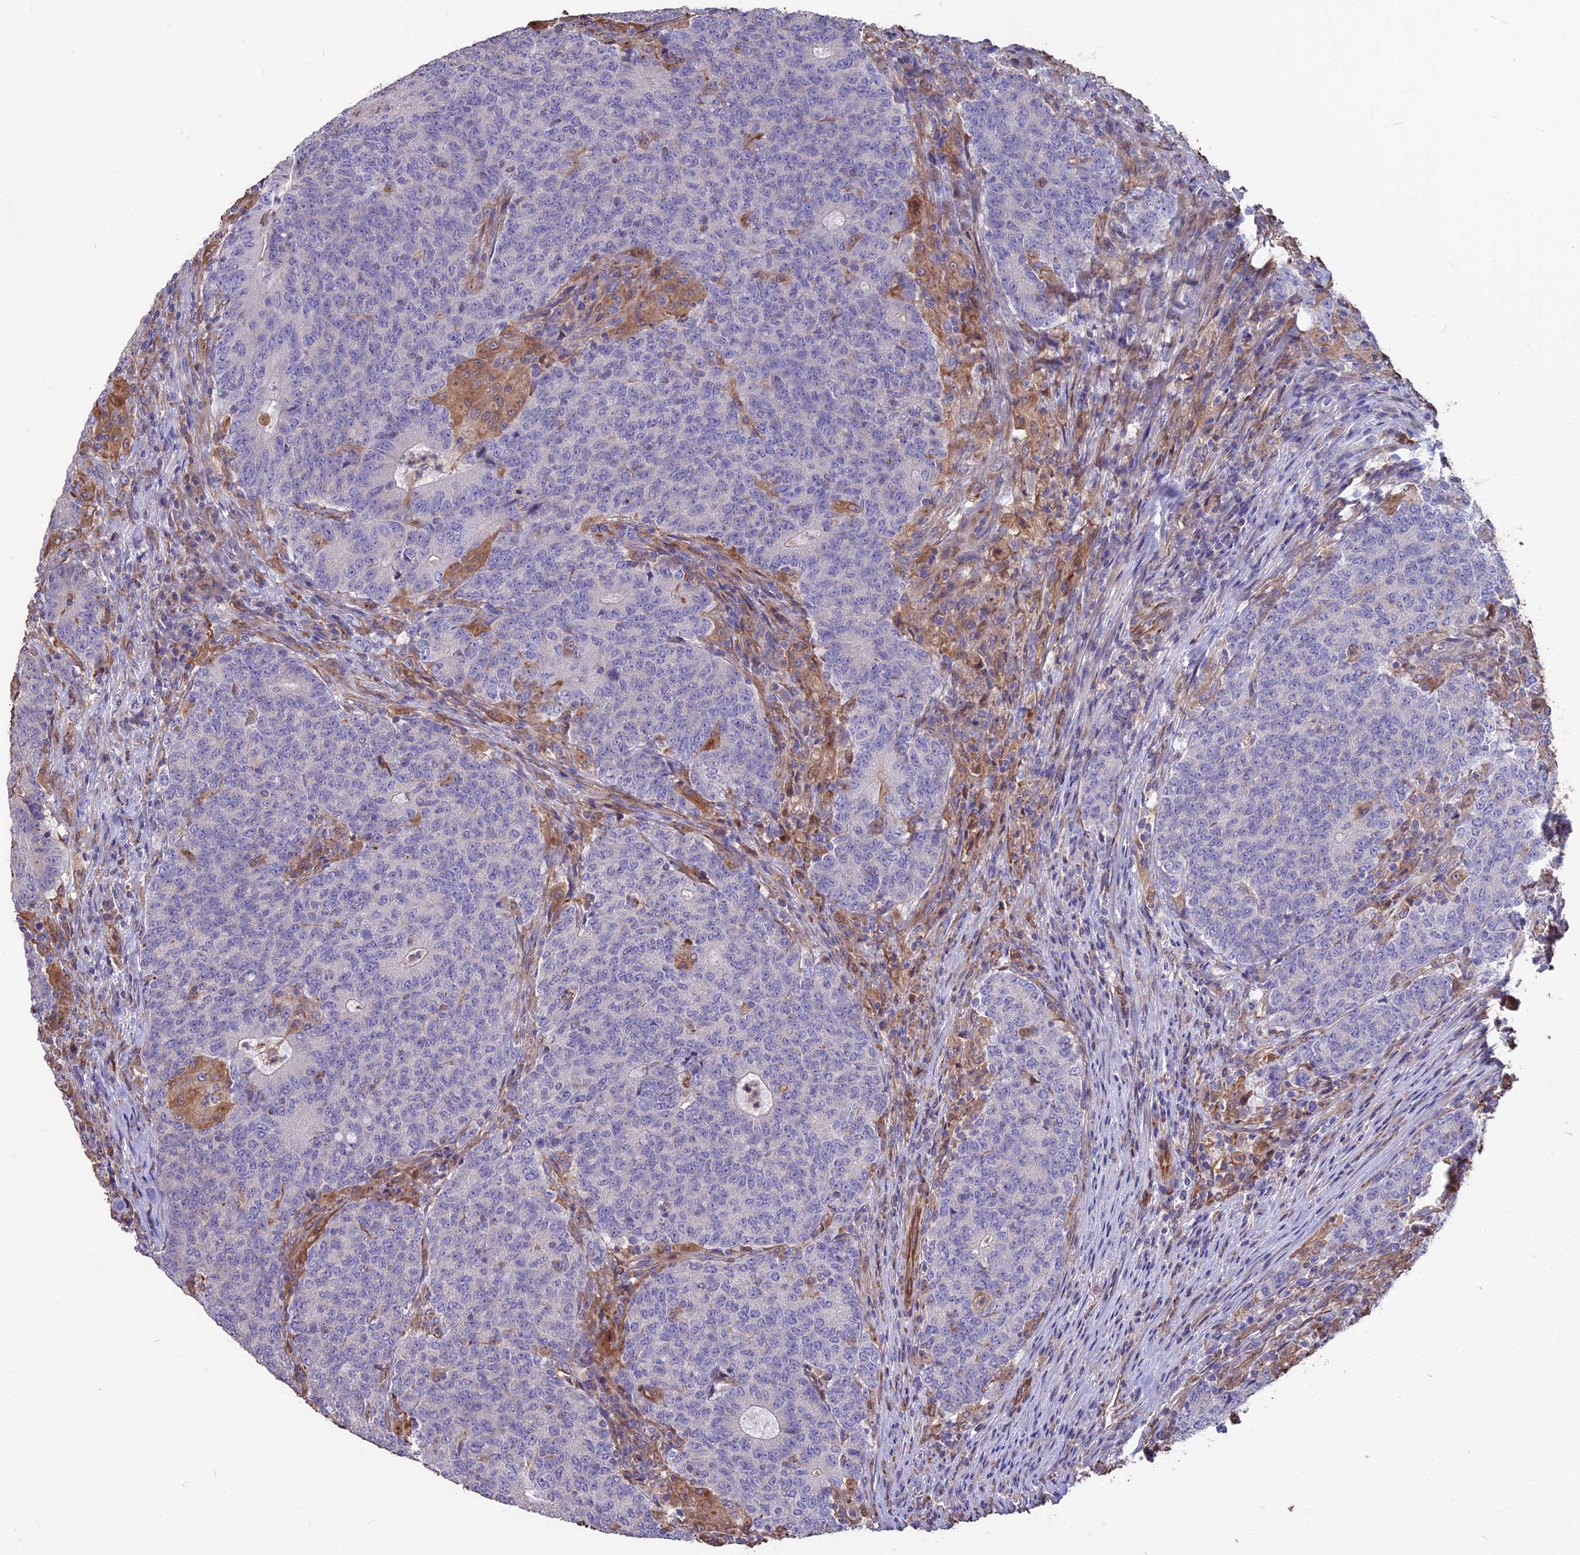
{"staining": {"intensity": "negative", "quantity": "none", "location": "none"}, "tissue": "colorectal cancer", "cell_type": "Tumor cells", "image_type": "cancer", "snomed": [{"axis": "morphology", "description": "Adenocarcinoma, NOS"}, {"axis": "topography", "description": "Colon"}], "caption": "Immunohistochemical staining of colorectal cancer exhibits no significant staining in tumor cells.", "gene": "SEH1L", "patient": {"sex": "female", "age": 75}}